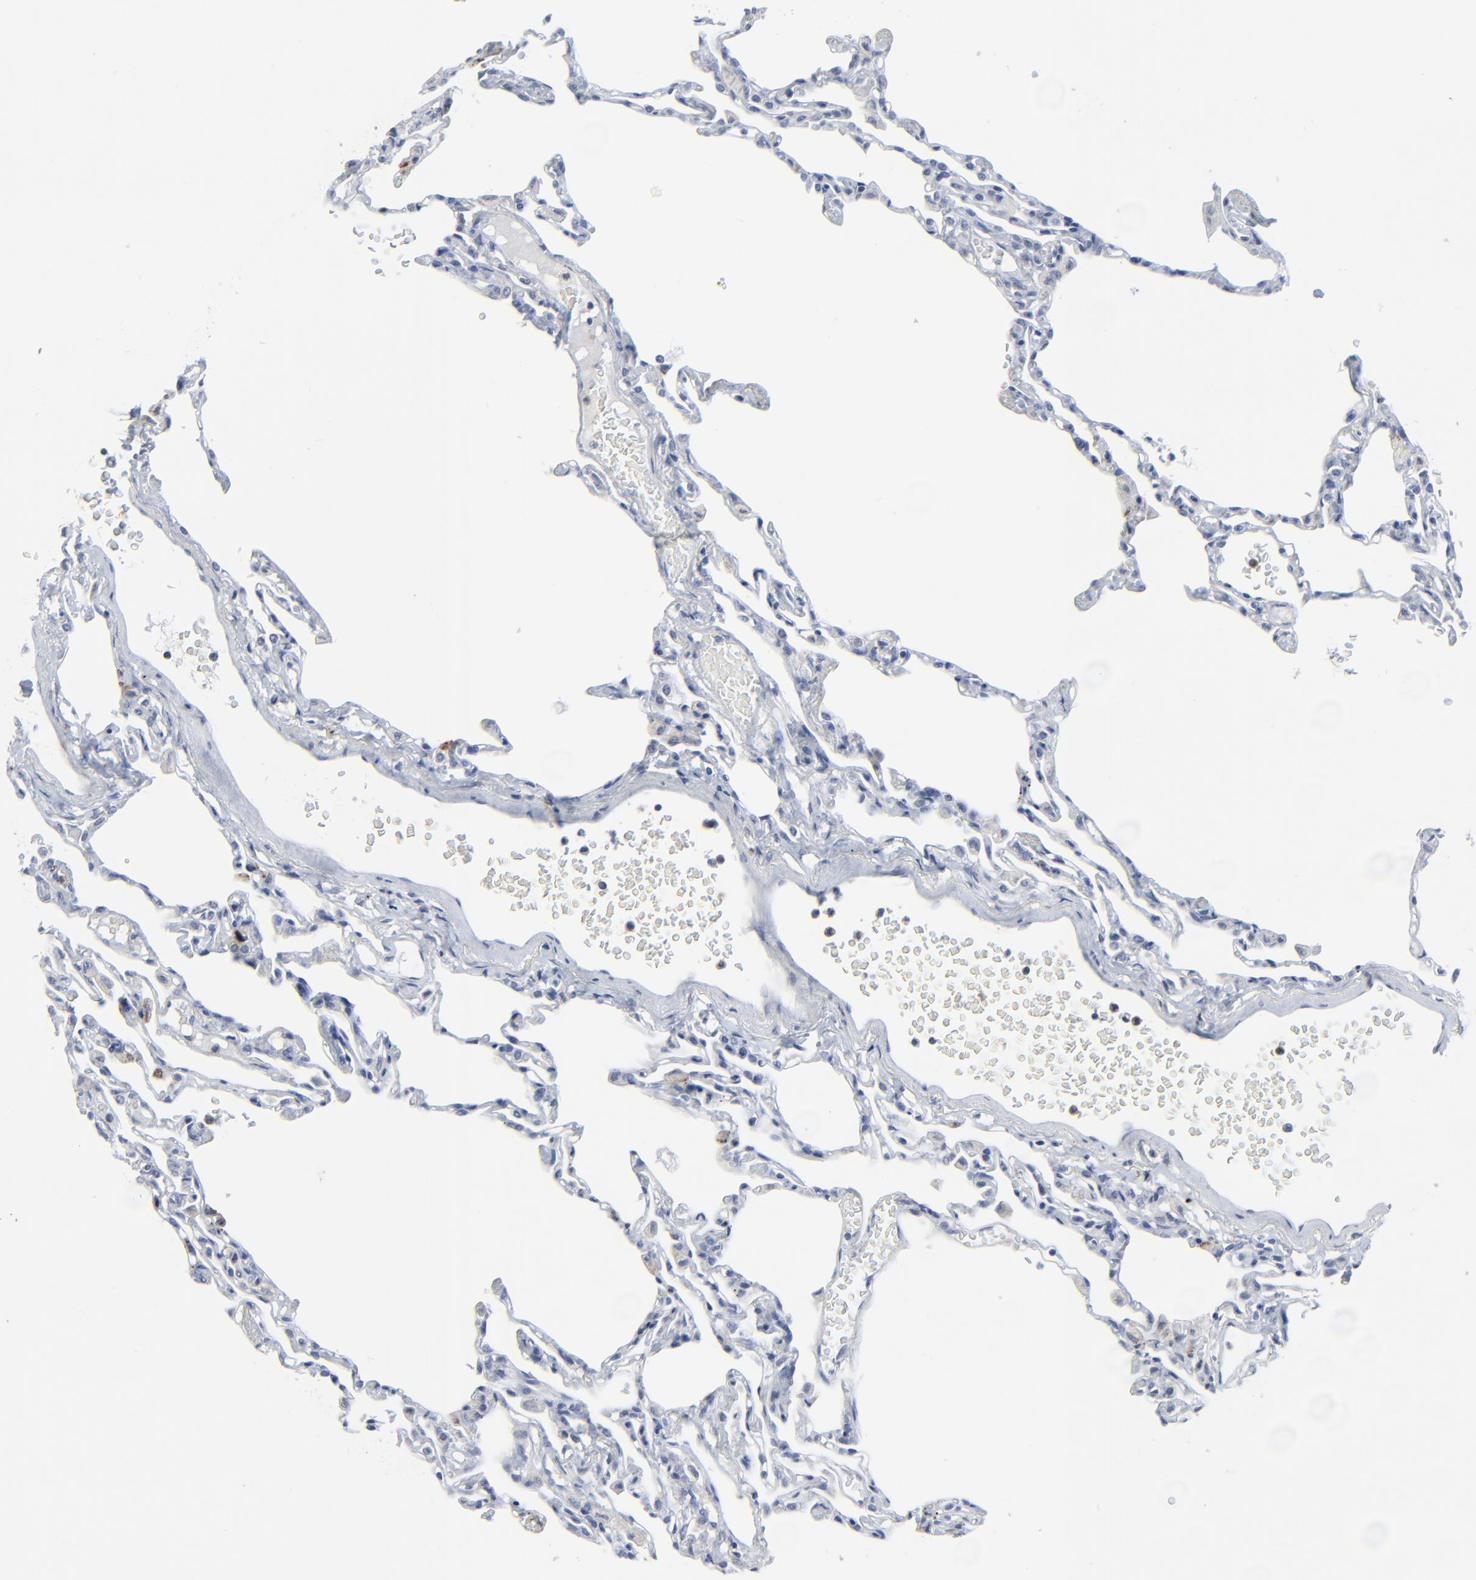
{"staining": {"intensity": "negative", "quantity": "none", "location": "none"}, "tissue": "lung", "cell_type": "Alveolar cells", "image_type": "normal", "snomed": [{"axis": "morphology", "description": "Normal tissue, NOS"}, {"axis": "topography", "description": "Lung"}], "caption": "Immunohistochemistry (IHC) of benign lung displays no staining in alveolar cells.", "gene": "BIRC3", "patient": {"sex": "female", "age": 49}}